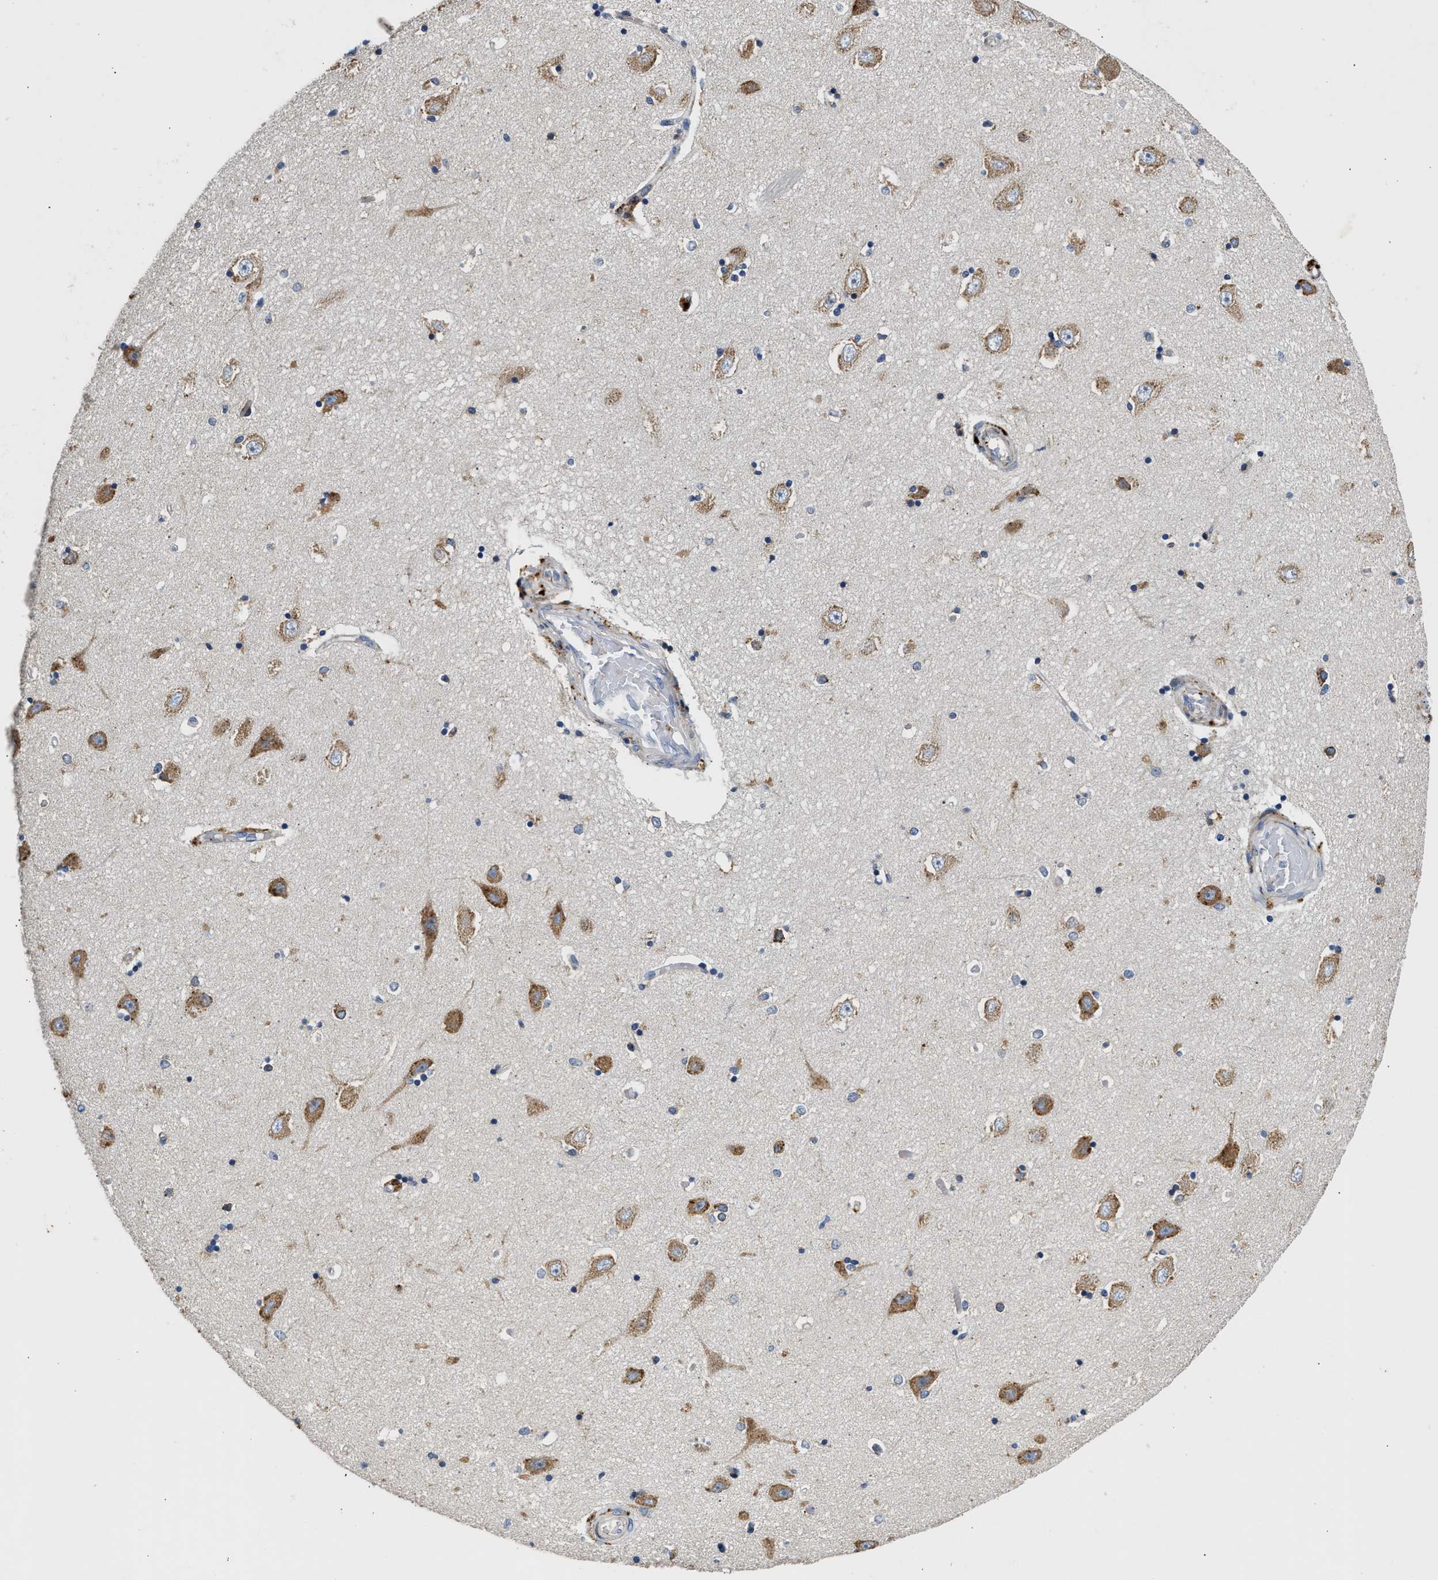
{"staining": {"intensity": "moderate", "quantity": "<25%", "location": "cytoplasmic/membranous"}, "tissue": "hippocampus", "cell_type": "Glial cells", "image_type": "normal", "snomed": [{"axis": "morphology", "description": "Normal tissue, NOS"}, {"axis": "topography", "description": "Hippocampus"}], "caption": "High-magnification brightfield microscopy of benign hippocampus stained with DAB (3,3'-diaminobenzidine) (brown) and counterstained with hematoxylin (blue). glial cells exhibit moderate cytoplasmic/membranous expression is present in approximately<25% of cells. The staining is performed using DAB brown chromogen to label protein expression. The nuclei are counter-stained blue using hematoxylin.", "gene": "AMZ1", "patient": {"sex": "male", "age": 45}}